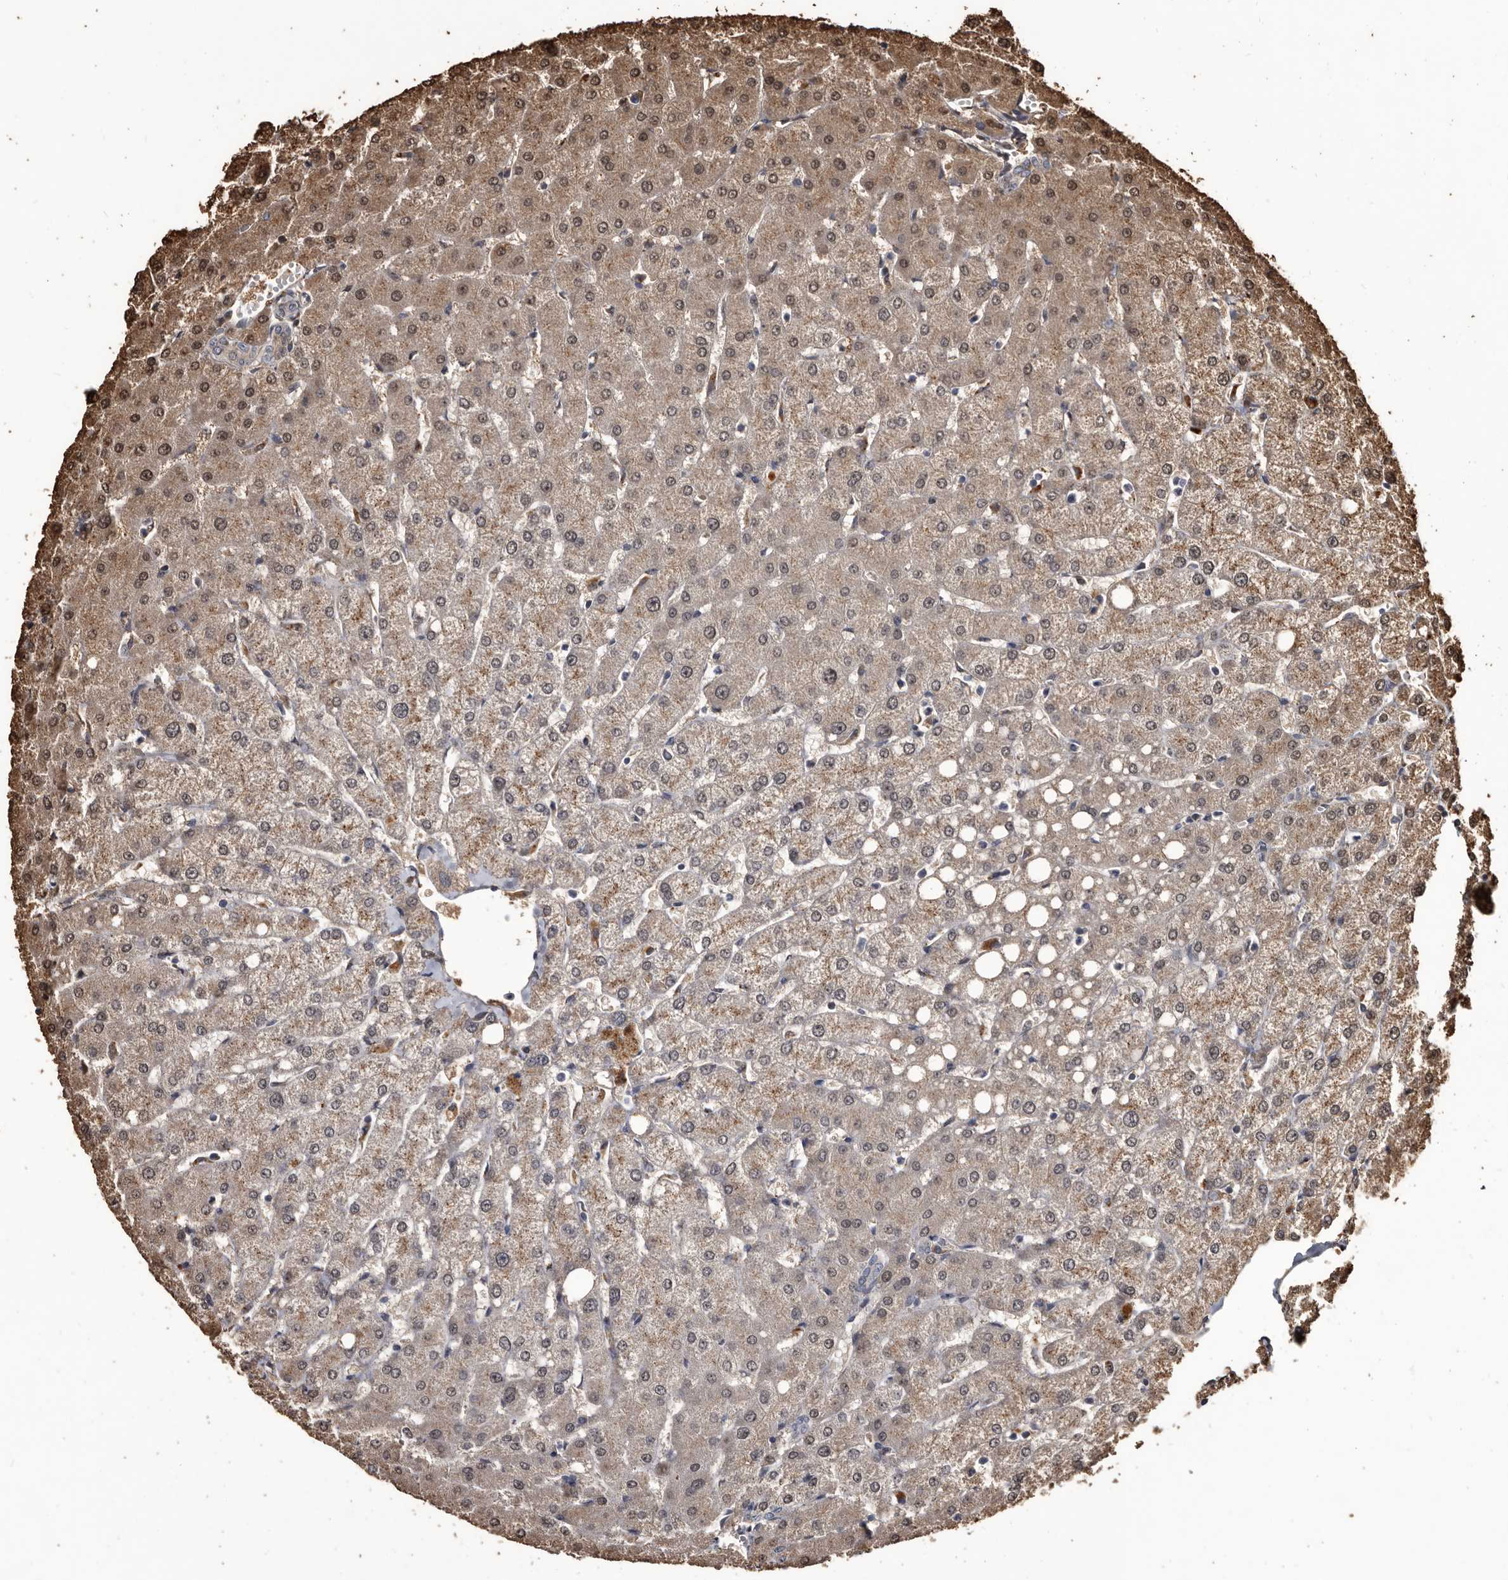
{"staining": {"intensity": "negative", "quantity": "none", "location": "none"}, "tissue": "liver", "cell_type": "Cholangiocytes", "image_type": "normal", "snomed": [{"axis": "morphology", "description": "Normal tissue, NOS"}, {"axis": "topography", "description": "Liver"}], "caption": "This is a photomicrograph of immunohistochemistry staining of unremarkable liver, which shows no expression in cholangiocytes.", "gene": "CTSA", "patient": {"sex": "female", "age": 54}}